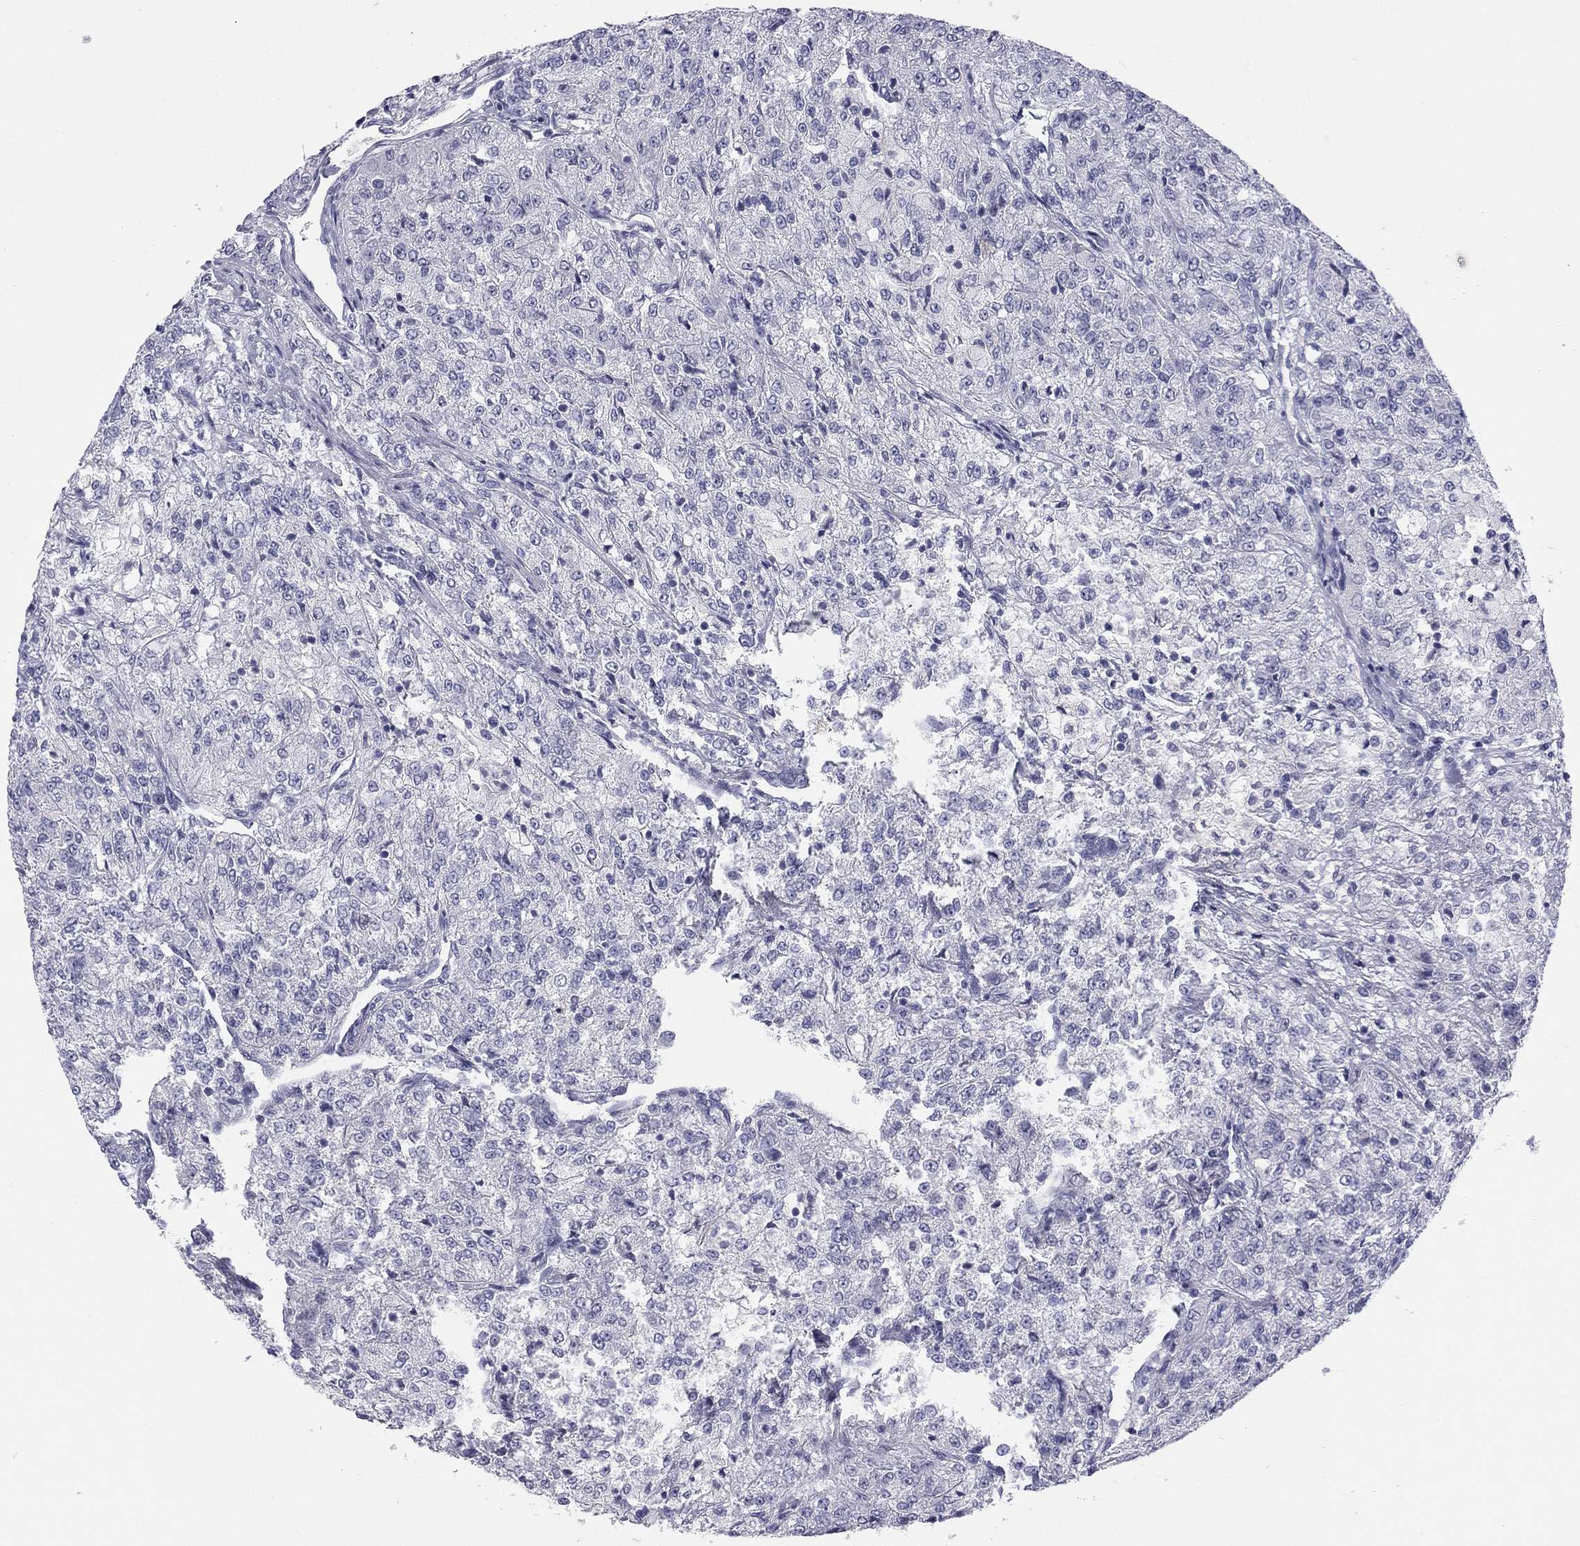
{"staining": {"intensity": "negative", "quantity": "none", "location": "none"}, "tissue": "renal cancer", "cell_type": "Tumor cells", "image_type": "cancer", "snomed": [{"axis": "morphology", "description": "Adenocarcinoma, NOS"}, {"axis": "topography", "description": "Kidney"}], "caption": "DAB (3,3'-diaminobenzidine) immunohistochemical staining of renal cancer demonstrates no significant staining in tumor cells.", "gene": "TFAP2B", "patient": {"sex": "female", "age": 63}}